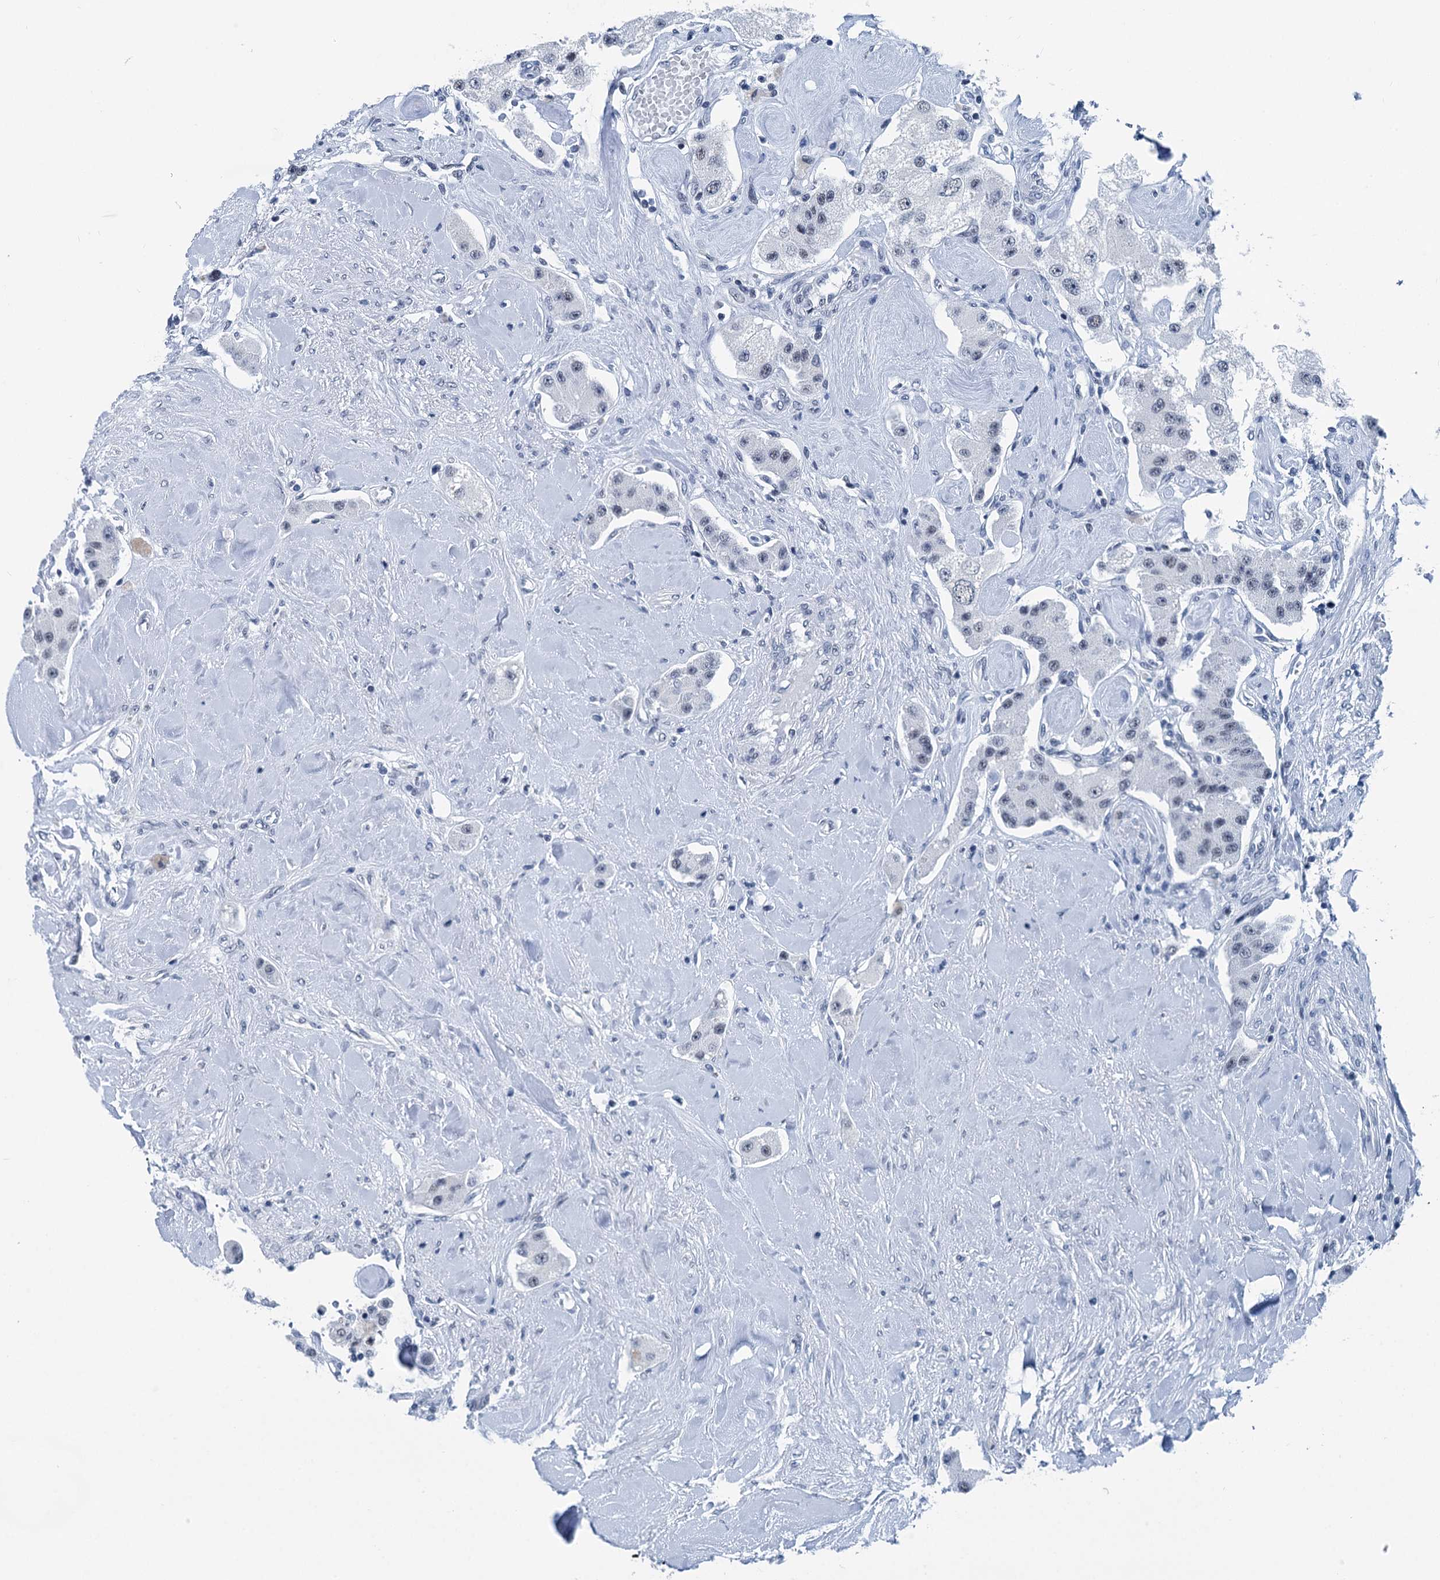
{"staining": {"intensity": "negative", "quantity": "none", "location": "none"}, "tissue": "carcinoid", "cell_type": "Tumor cells", "image_type": "cancer", "snomed": [{"axis": "morphology", "description": "Carcinoid, malignant, NOS"}, {"axis": "topography", "description": "Pancreas"}], "caption": "The histopathology image exhibits no staining of tumor cells in carcinoid.", "gene": "TRPT1", "patient": {"sex": "male", "age": 41}}